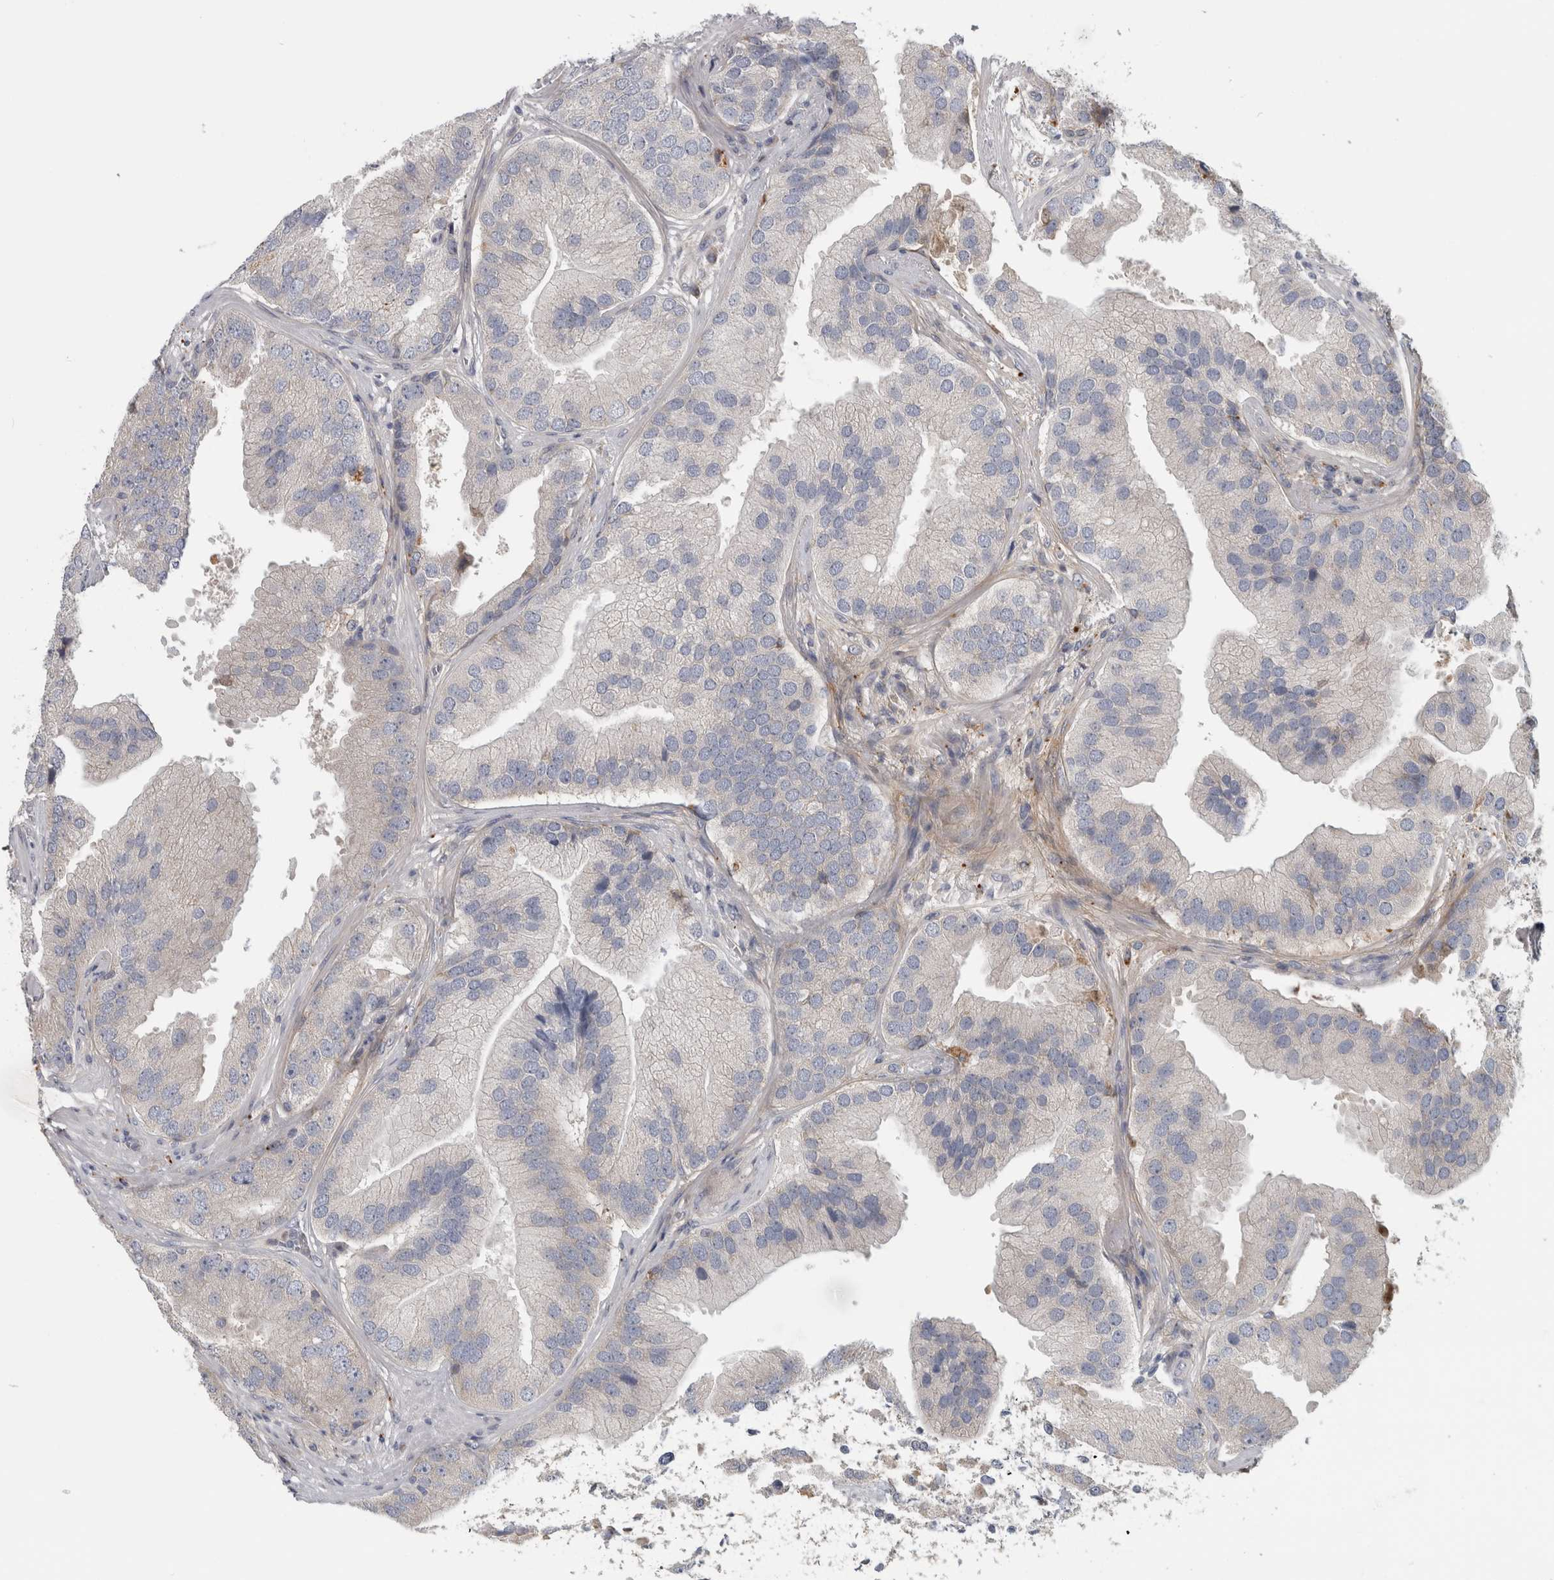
{"staining": {"intensity": "negative", "quantity": "none", "location": "none"}, "tissue": "prostate cancer", "cell_type": "Tumor cells", "image_type": "cancer", "snomed": [{"axis": "morphology", "description": "Adenocarcinoma, High grade"}, {"axis": "topography", "description": "Prostate"}], "caption": "DAB immunohistochemical staining of human prostate high-grade adenocarcinoma demonstrates no significant staining in tumor cells.", "gene": "ATXN2", "patient": {"sex": "male", "age": 70}}